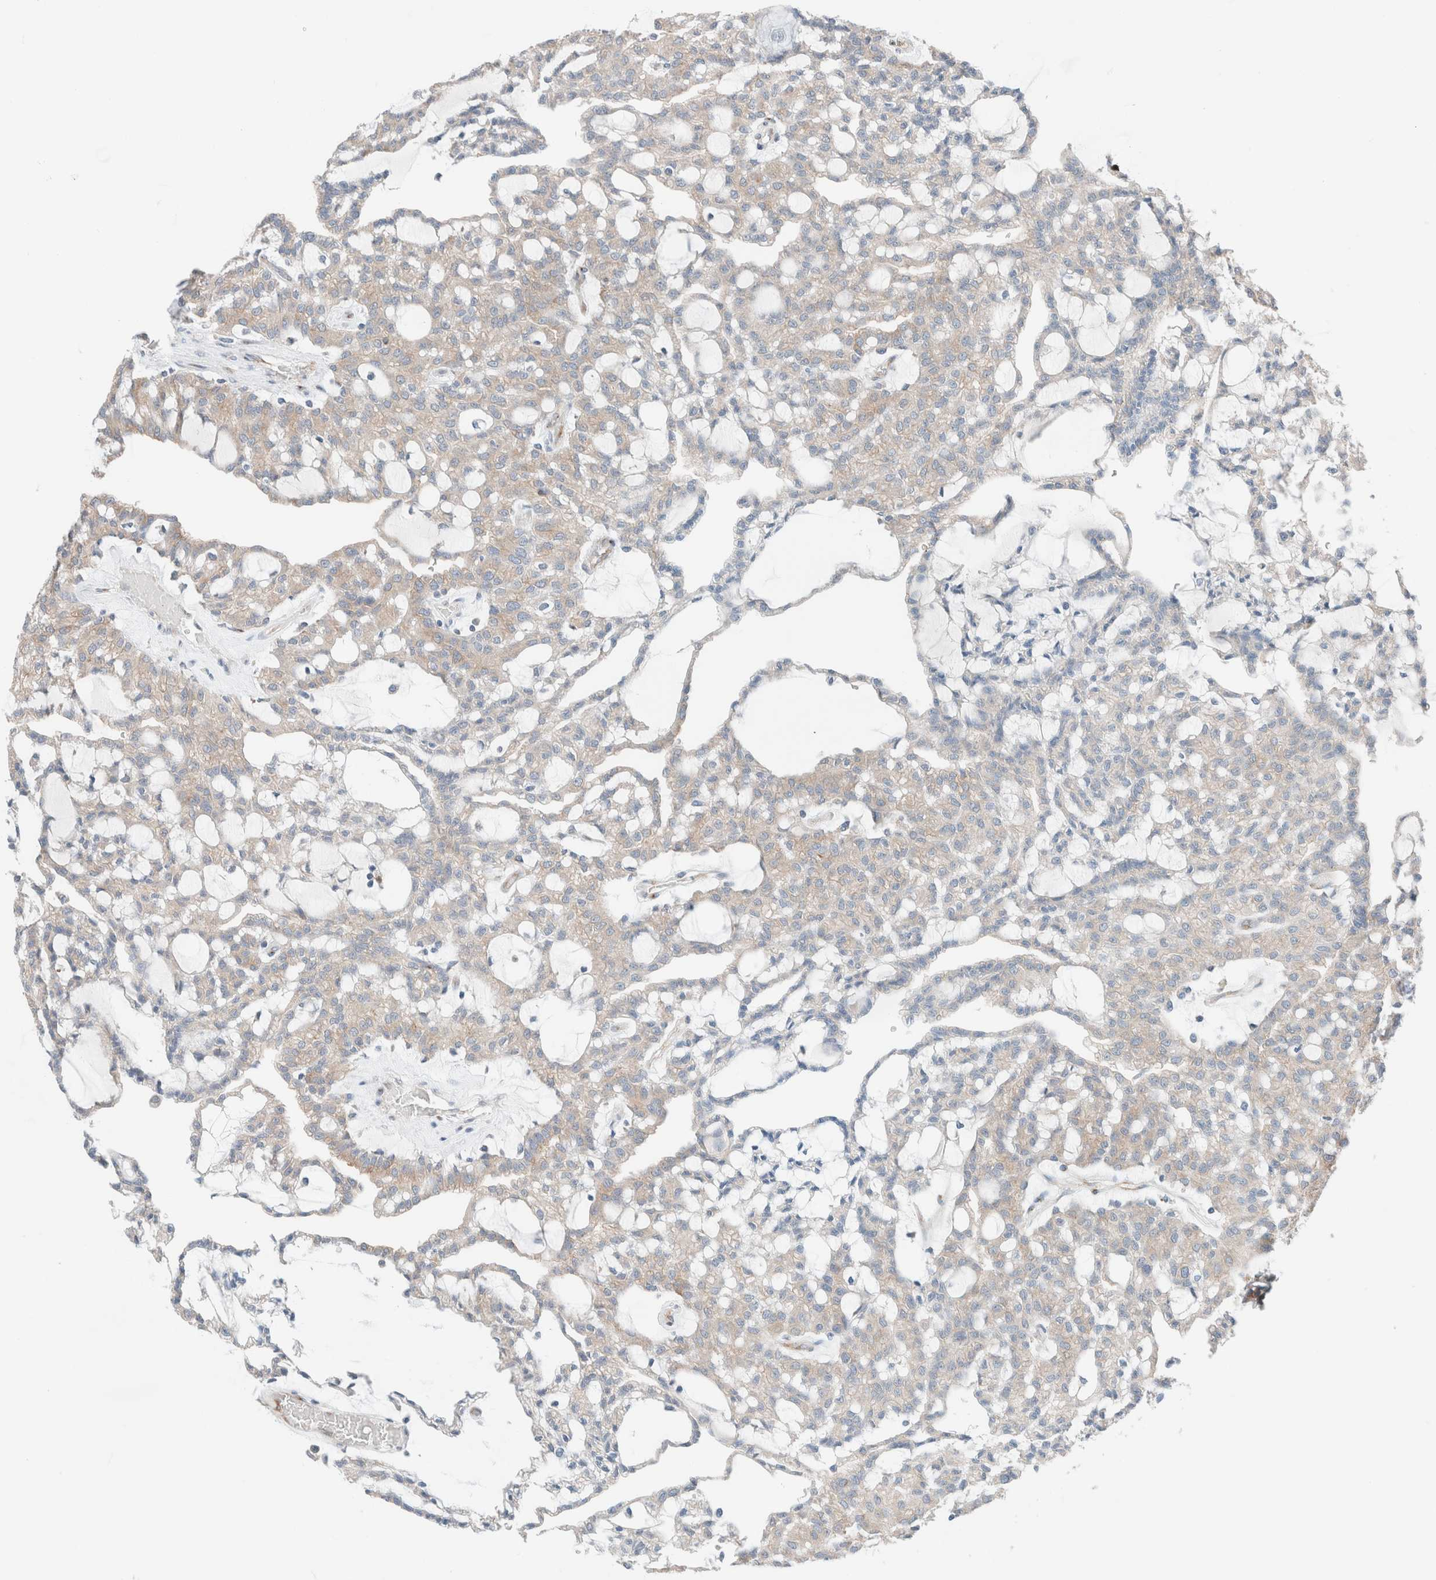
{"staining": {"intensity": "weak", "quantity": "25%-75%", "location": "cytoplasmic/membranous"}, "tissue": "renal cancer", "cell_type": "Tumor cells", "image_type": "cancer", "snomed": [{"axis": "morphology", "description": "Adenocarcinoma, NOS"}, {"axis": "topography", "description": "Kidney"}], "caption": "Renal cancer stained with DAB (3,3'-diaminobenzidine) immunohistochemistry displays low levels of weak cytoplasmic/membranous positivity in about 25%-75% of tumor cells. Using DAB (brown) and hematoxylin (blue) stains, captured at high magnification using brightfield microscopy.", "gene": "CASC3", "patient": {"sex": "male", "age": 63}}